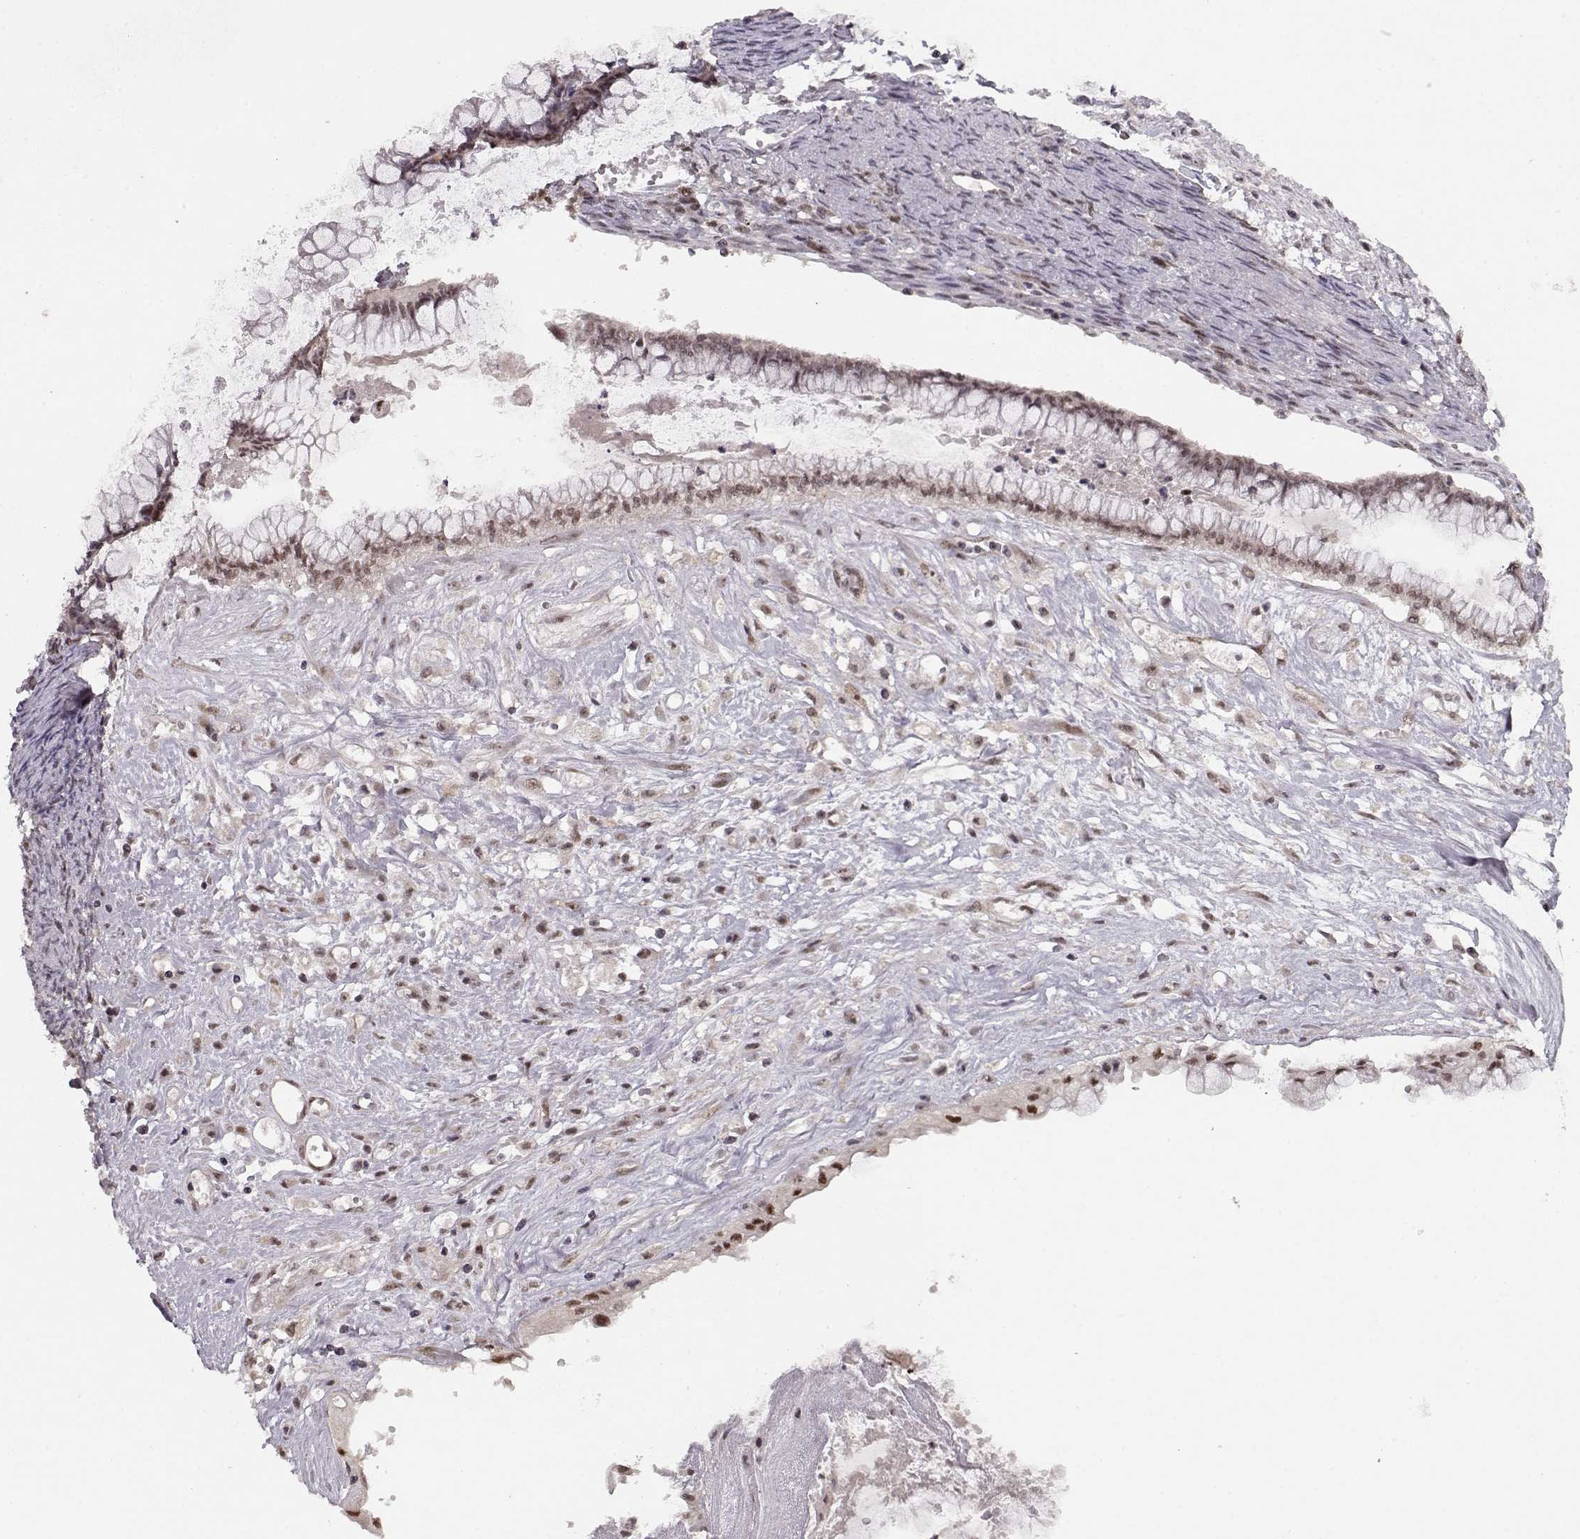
{"staining": {"intensity": "weak", "quantity": "25%-75%", "location": "nuclear"}, "tissue": "ovarian cancer", "cell_type": "Tumor cells", "image_type": "cancer", "snomed": [{"axis": "morphology", "description": "Cystadenocarcinoma, mucinous, NOS"}, {"axis": "topography", "description": "Ovary"}], "caption": "An image of ovarian cancer (mucinous cystadenocarcinoma) stained for a protein reveals weak nuclear brown staining in tumor cells.", "gene": "CSNK2A1", "patient": {"sex": "female", "age": 67}}